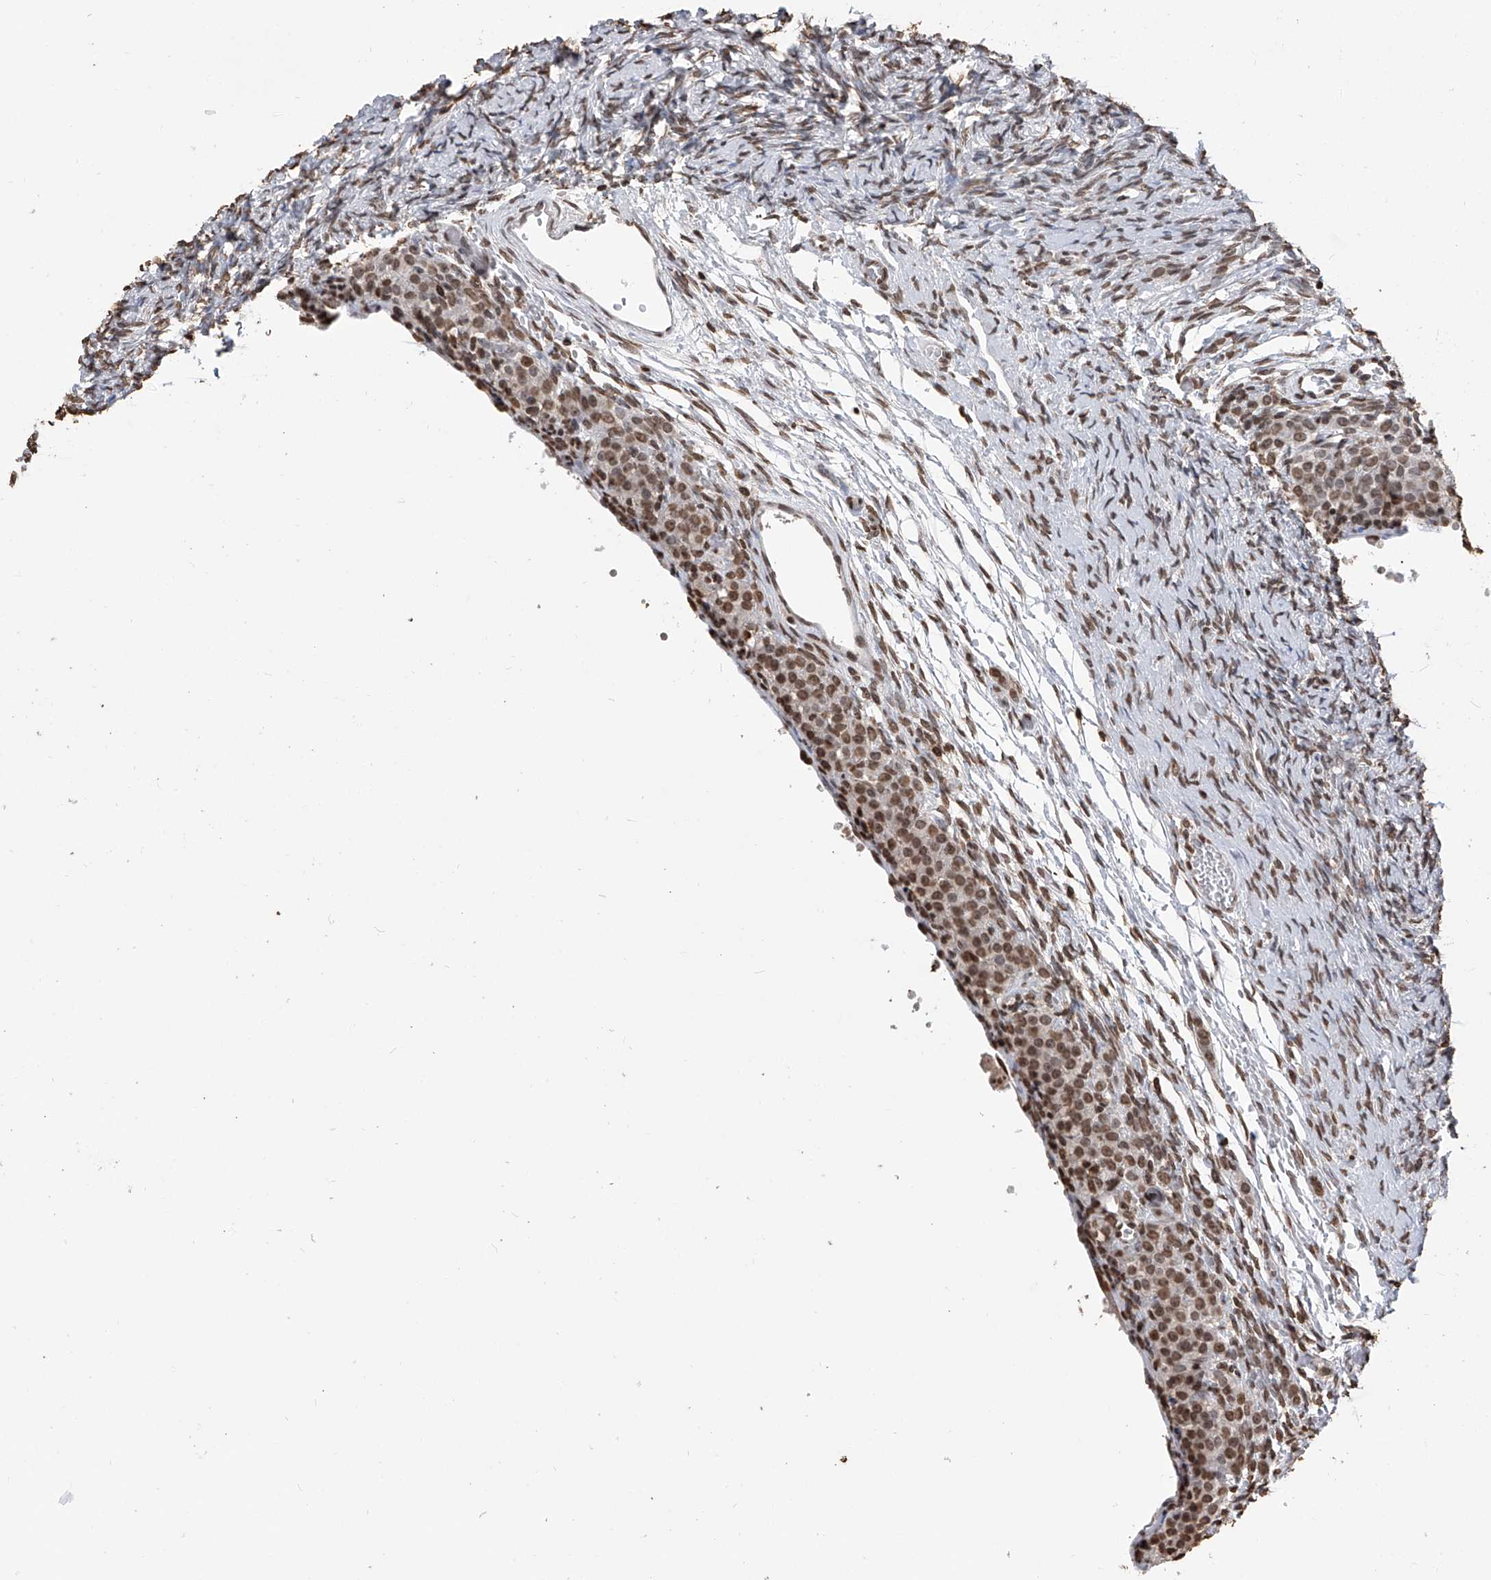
{"staining": {"intensity": "weak", "quantity": "<25%", "location": "nuclear"}, "tissue": "ovary", "cell_type": "Ovarian stroma cells", "image_type": "normal", "snomed": [{"axis": "morphology", "description": "Adenocarcinoma, NOS"}, {"axis": "topography", "description": "Endometrium"}], "caption": "Ovary stained for a protein using IHC exhibits no positivity ovarian stroma cells.", "gene": "CFAP410", "patient": {"sex": "female", "age": 32}}